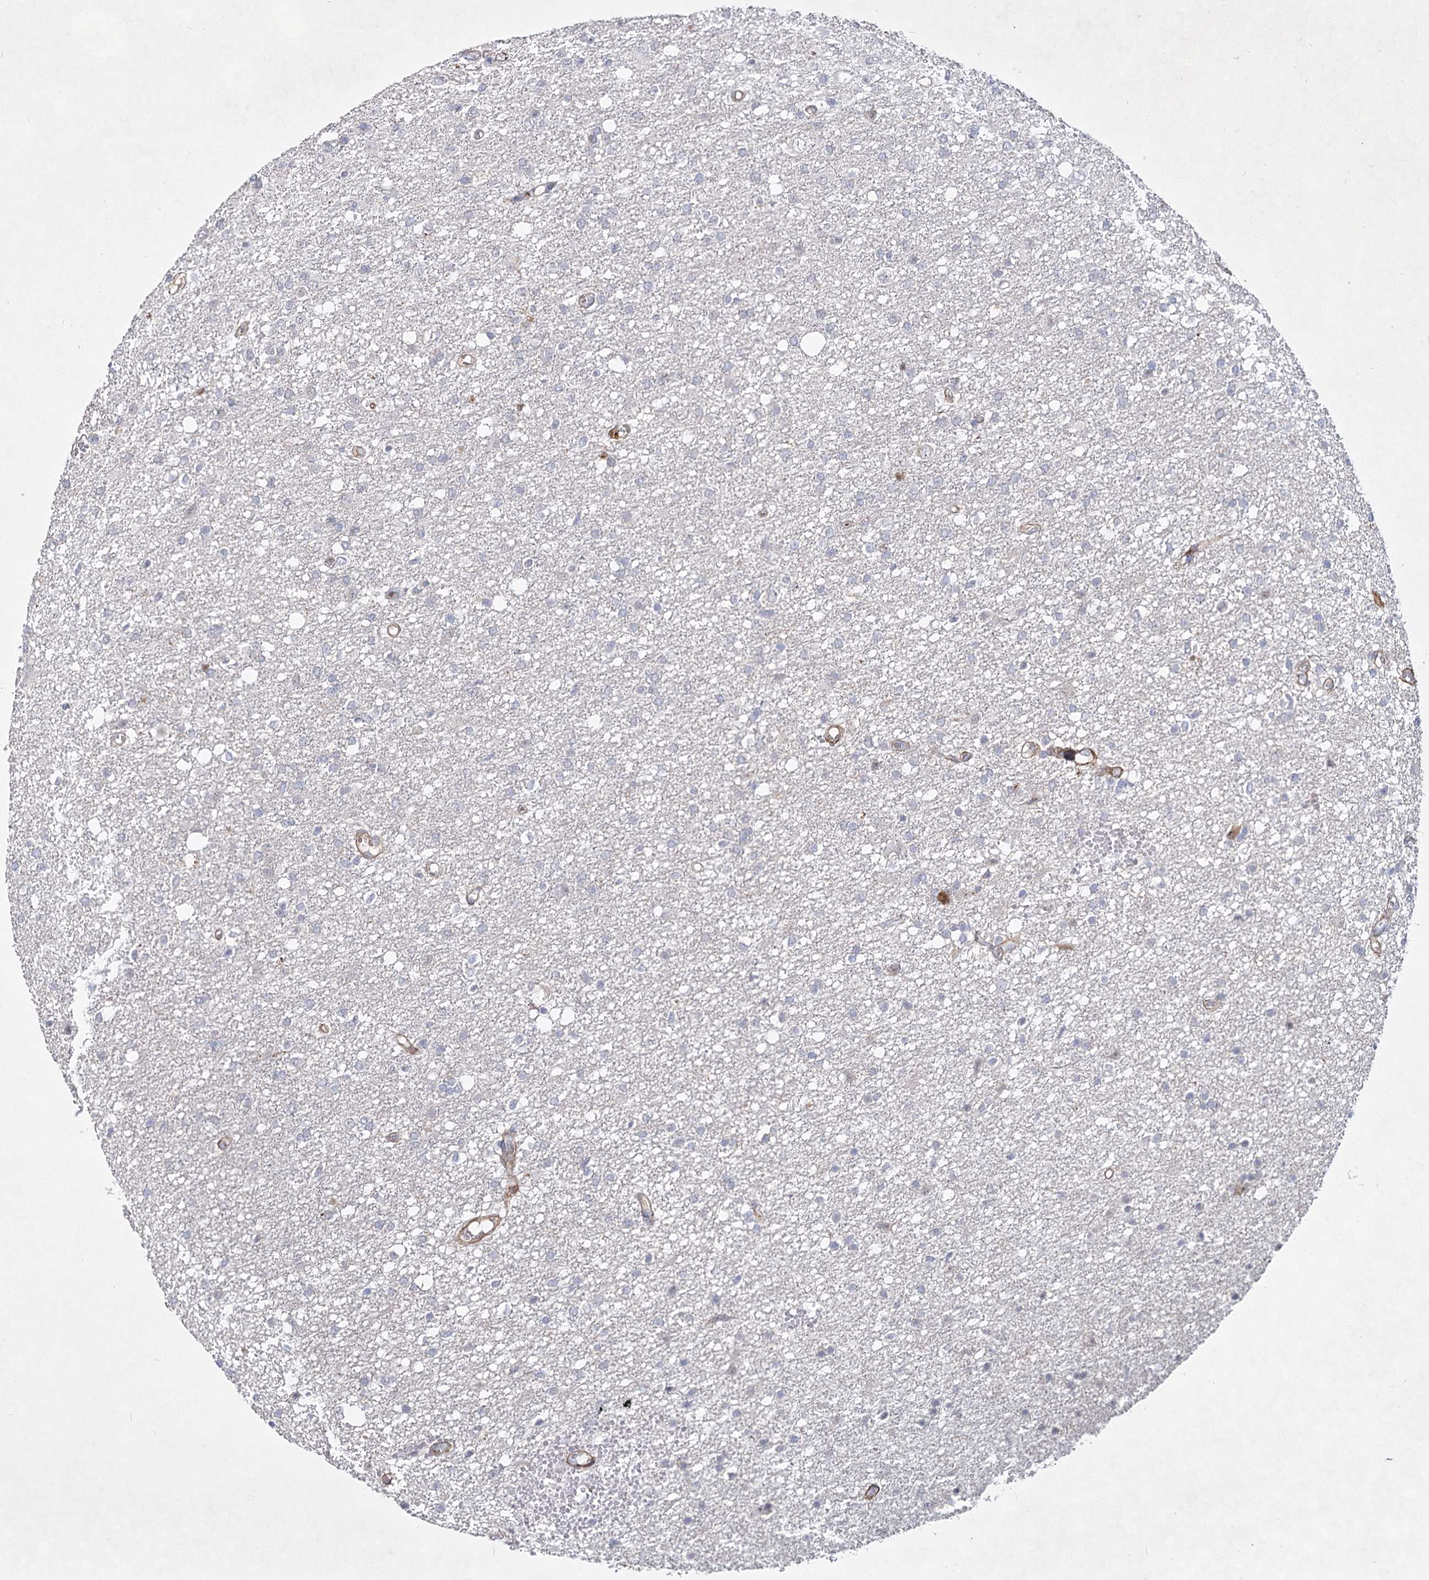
{"staining": {"intensity": "negative", "quantity": "none", "location": "none"}, "tissue": "glioma", "cell_type": "Tumor cells", "image_type": "cancer", "snomed": [{"axis": "morphology", "description": "Glioma, malignant, High grade"}, {"axis": "topography", "description": "Brain"}], "caption": "This is a image of IHC staining of malignant glioma (high-grade), which shows no expression in tumor cells.", "gene": "ATL2", "patient": {"sex": "female", "age": 59}}